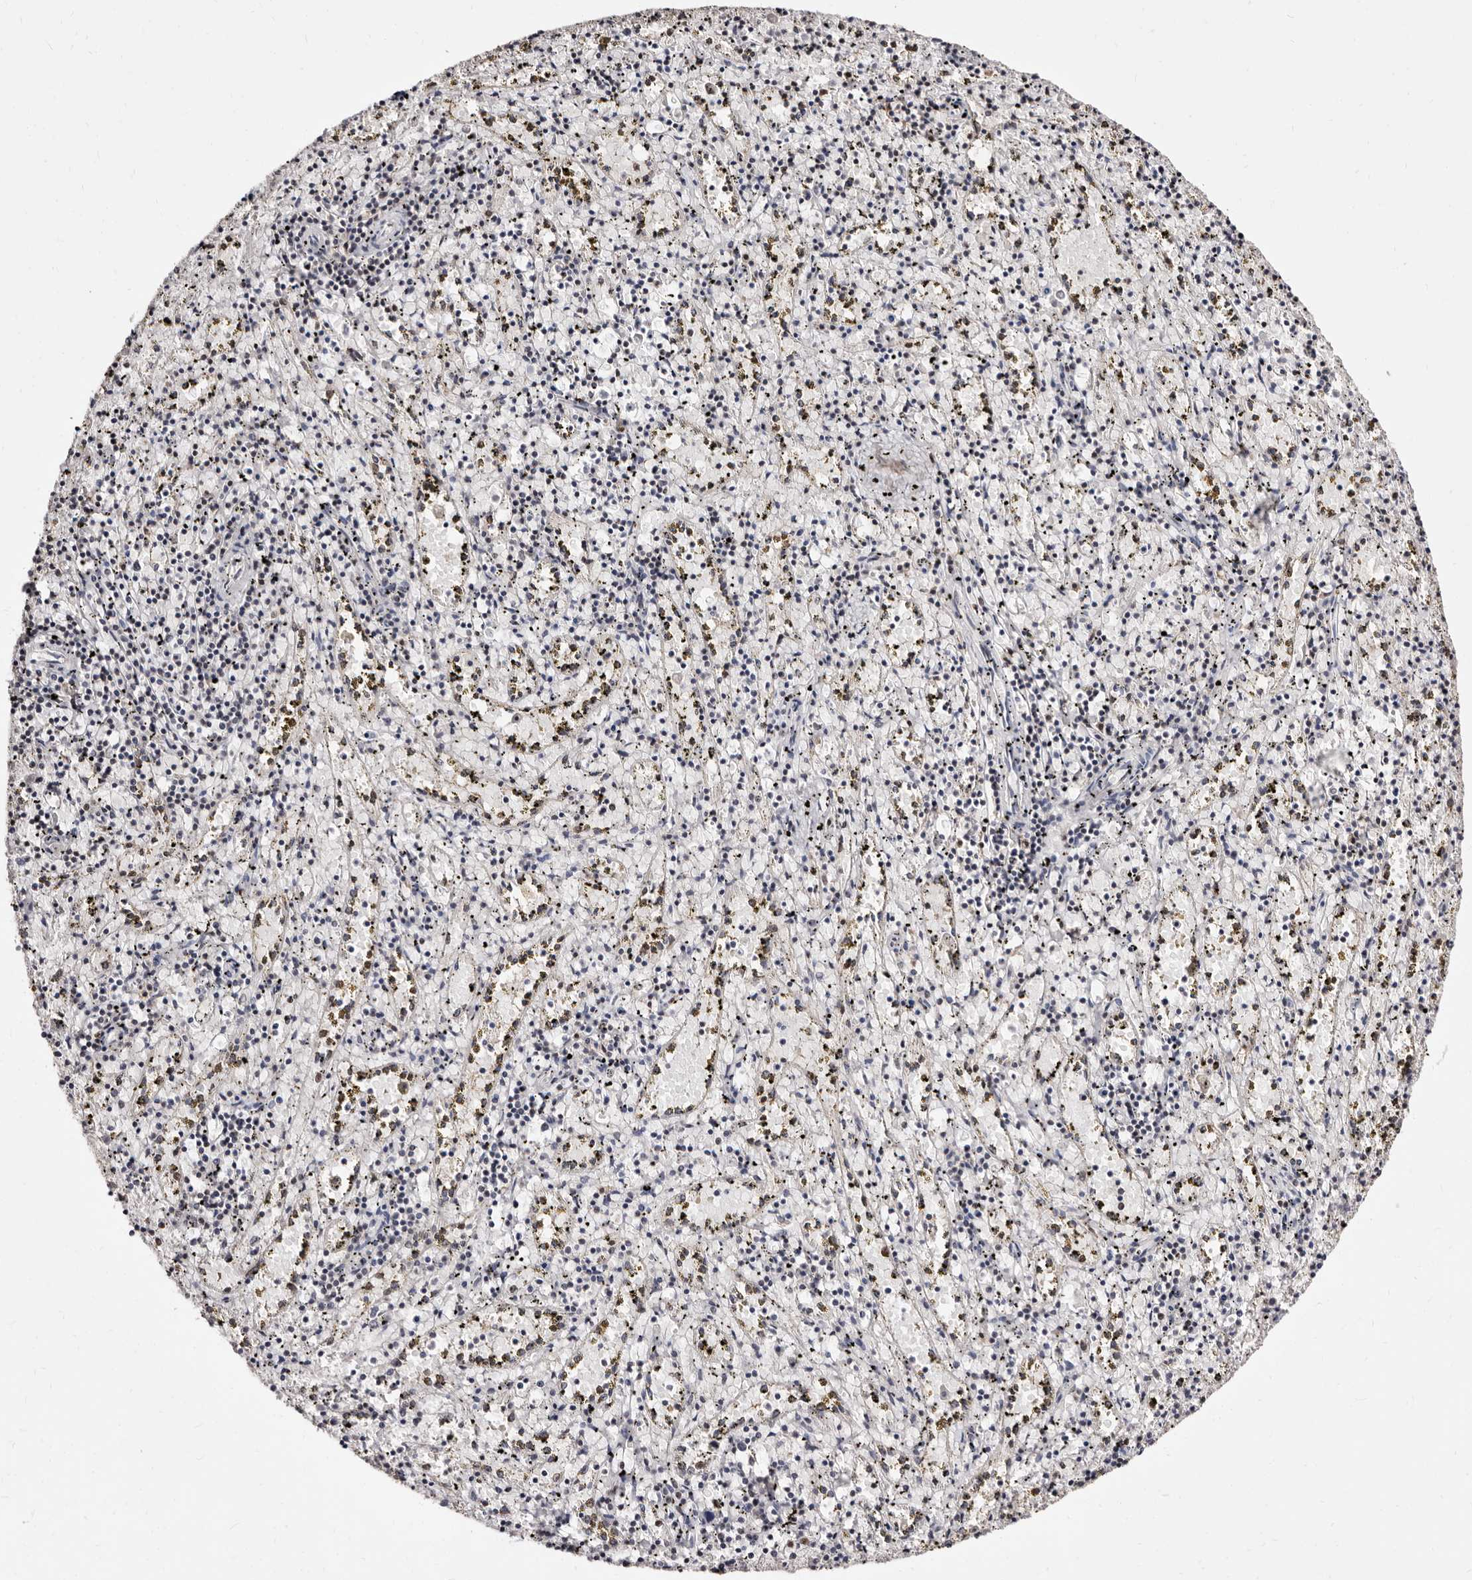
{"staining": {"intensity": "weak", "quantity": "25%-75%", "location": "nuclear"}, "tissue": "spleen", "cell_type": "Cells in red pulp", "image_type": "normal", "snomed": [{"axis": "morphology", "description": "Normal tissue, NOS"}, {"axis": "topography", "description": "Spleen"}], "caption": "Brown immunohistochemical staining in benign spleen exhibits weak nuclear staining in about 25%-75% of cells in red pulp.", "gene": "ANAPC11", "patient": {"sex": "male", "age": 11}}